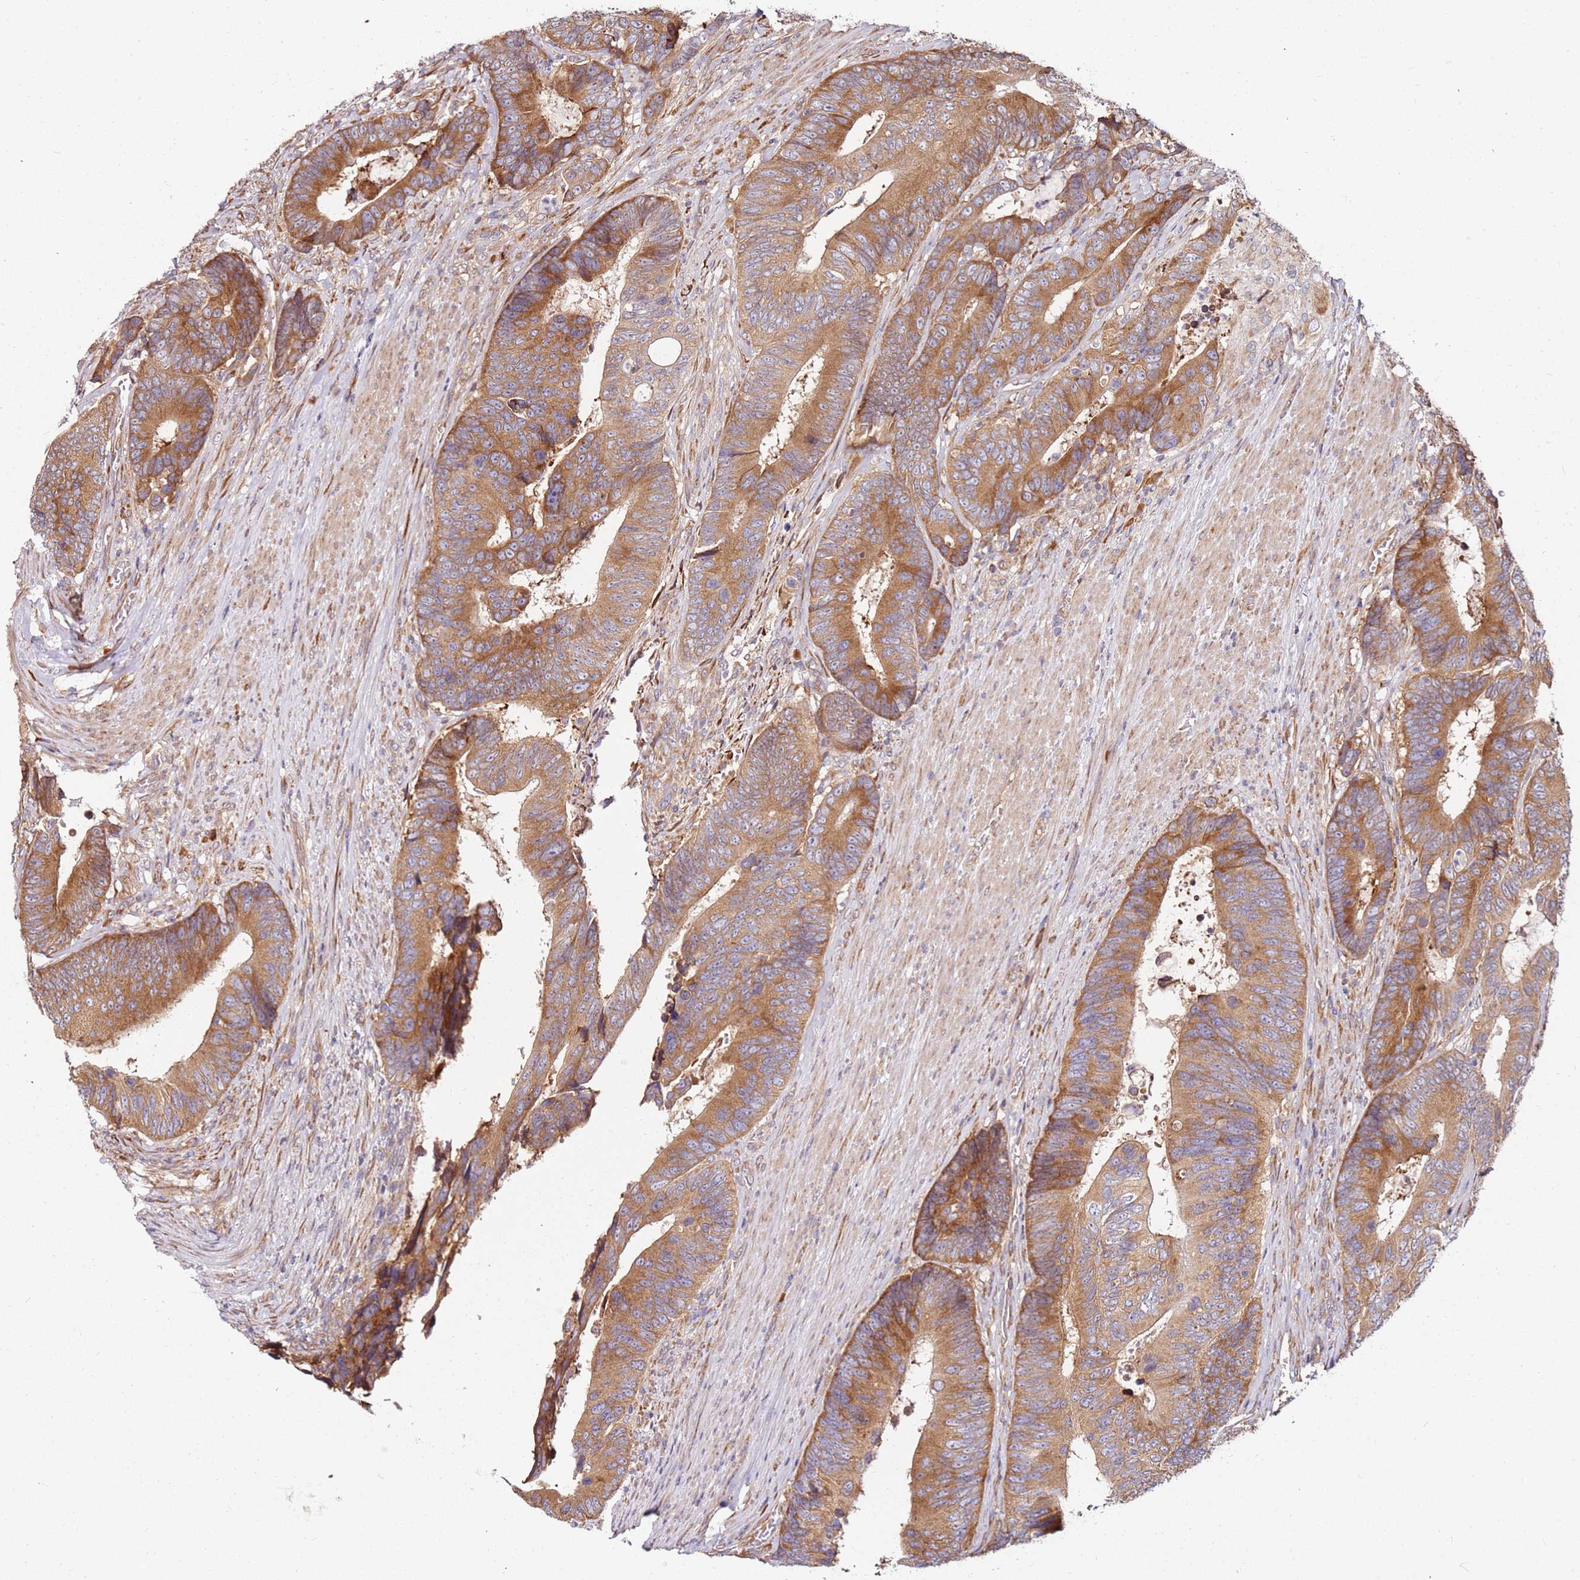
{"staining": {"intensity": "moderate", "quantity": ">75%", "location": "cytoplasmic/membranous"}, "tissue": "colorectal cancer", "cell_type": "Tumor cells", "image_type": "cancer", "snomed": [{"axis": "morphology", "description": "Adenocarcinoma, NOS"}, {"axis": "topography", "description": "Colon"}], "caption": "This histopathology image demonstrates adenocarcinoma (colorectal) stained with IHC to label a protein in brown. The cytoplasmic/membranous of tumor cells show moderate positivity for the protein. Nuclei are counter-stained blue.", "gene": "RPS3A", "patient": {"sex": "male", "age": 87}}